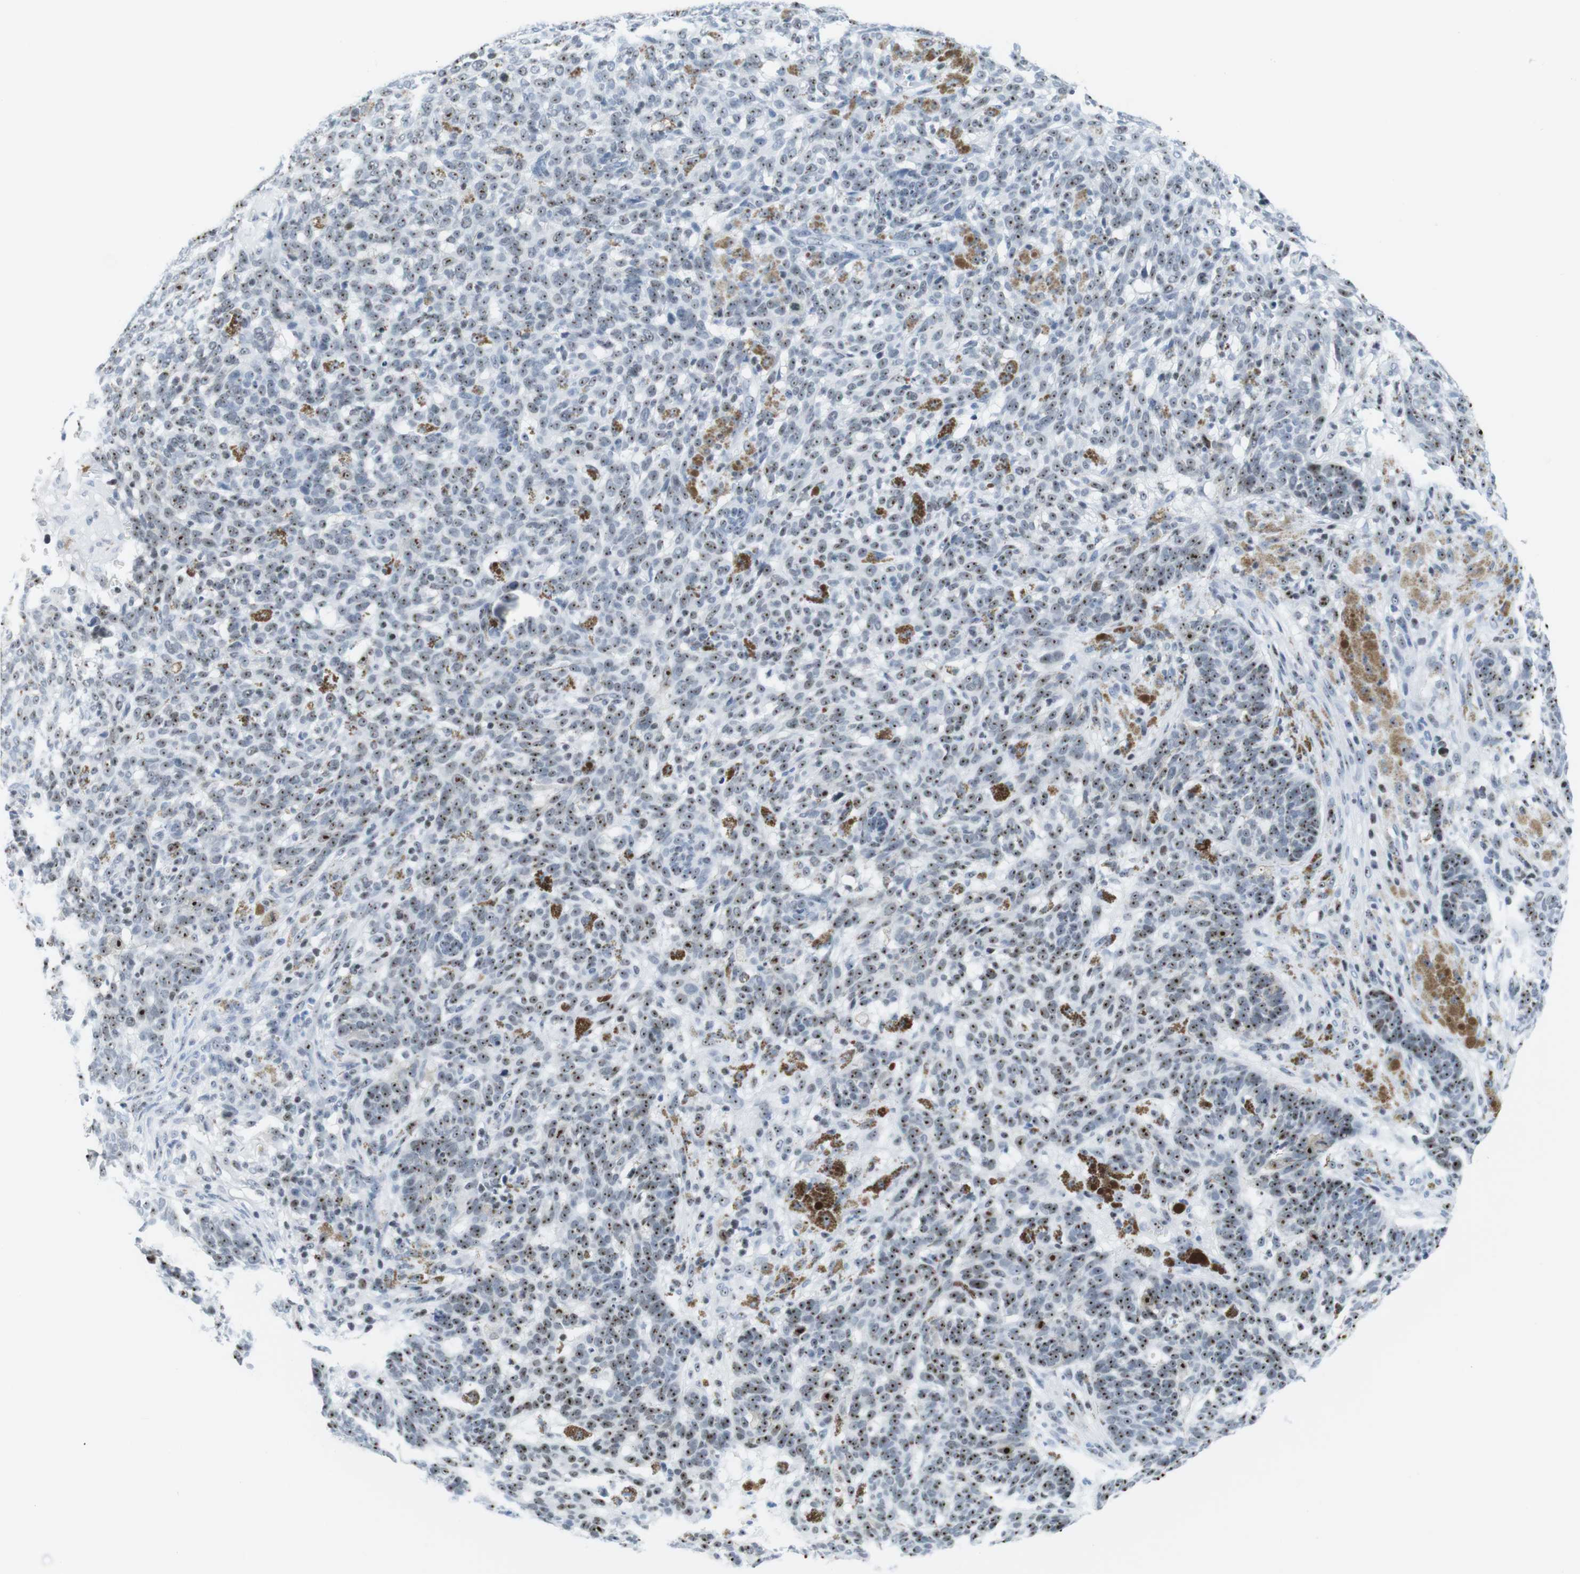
{"staining": {"intensity": "moderate", "quantity": ">75%", "location": "nuclear"}, "tissue": "skin cancer", "cell_type": "Tumor cells", "image_type": "cancer", "snomed": [{"axis": "morphology", "description": "Basal cell carcinoma"}, {"axis": "topography", "description": "Skin"}], "caption": "Immunohistochemistry histopathology image of neoplastic tissue: skin cancer stained using immunohistochemistry (IHC) displays medium levels of moderate protein expression localized specifically in the nuclear of tumor cells, appearing as a nuclear brown color.", "gene": "NIFK", "patient": {"sex": "male", "age": 85}}